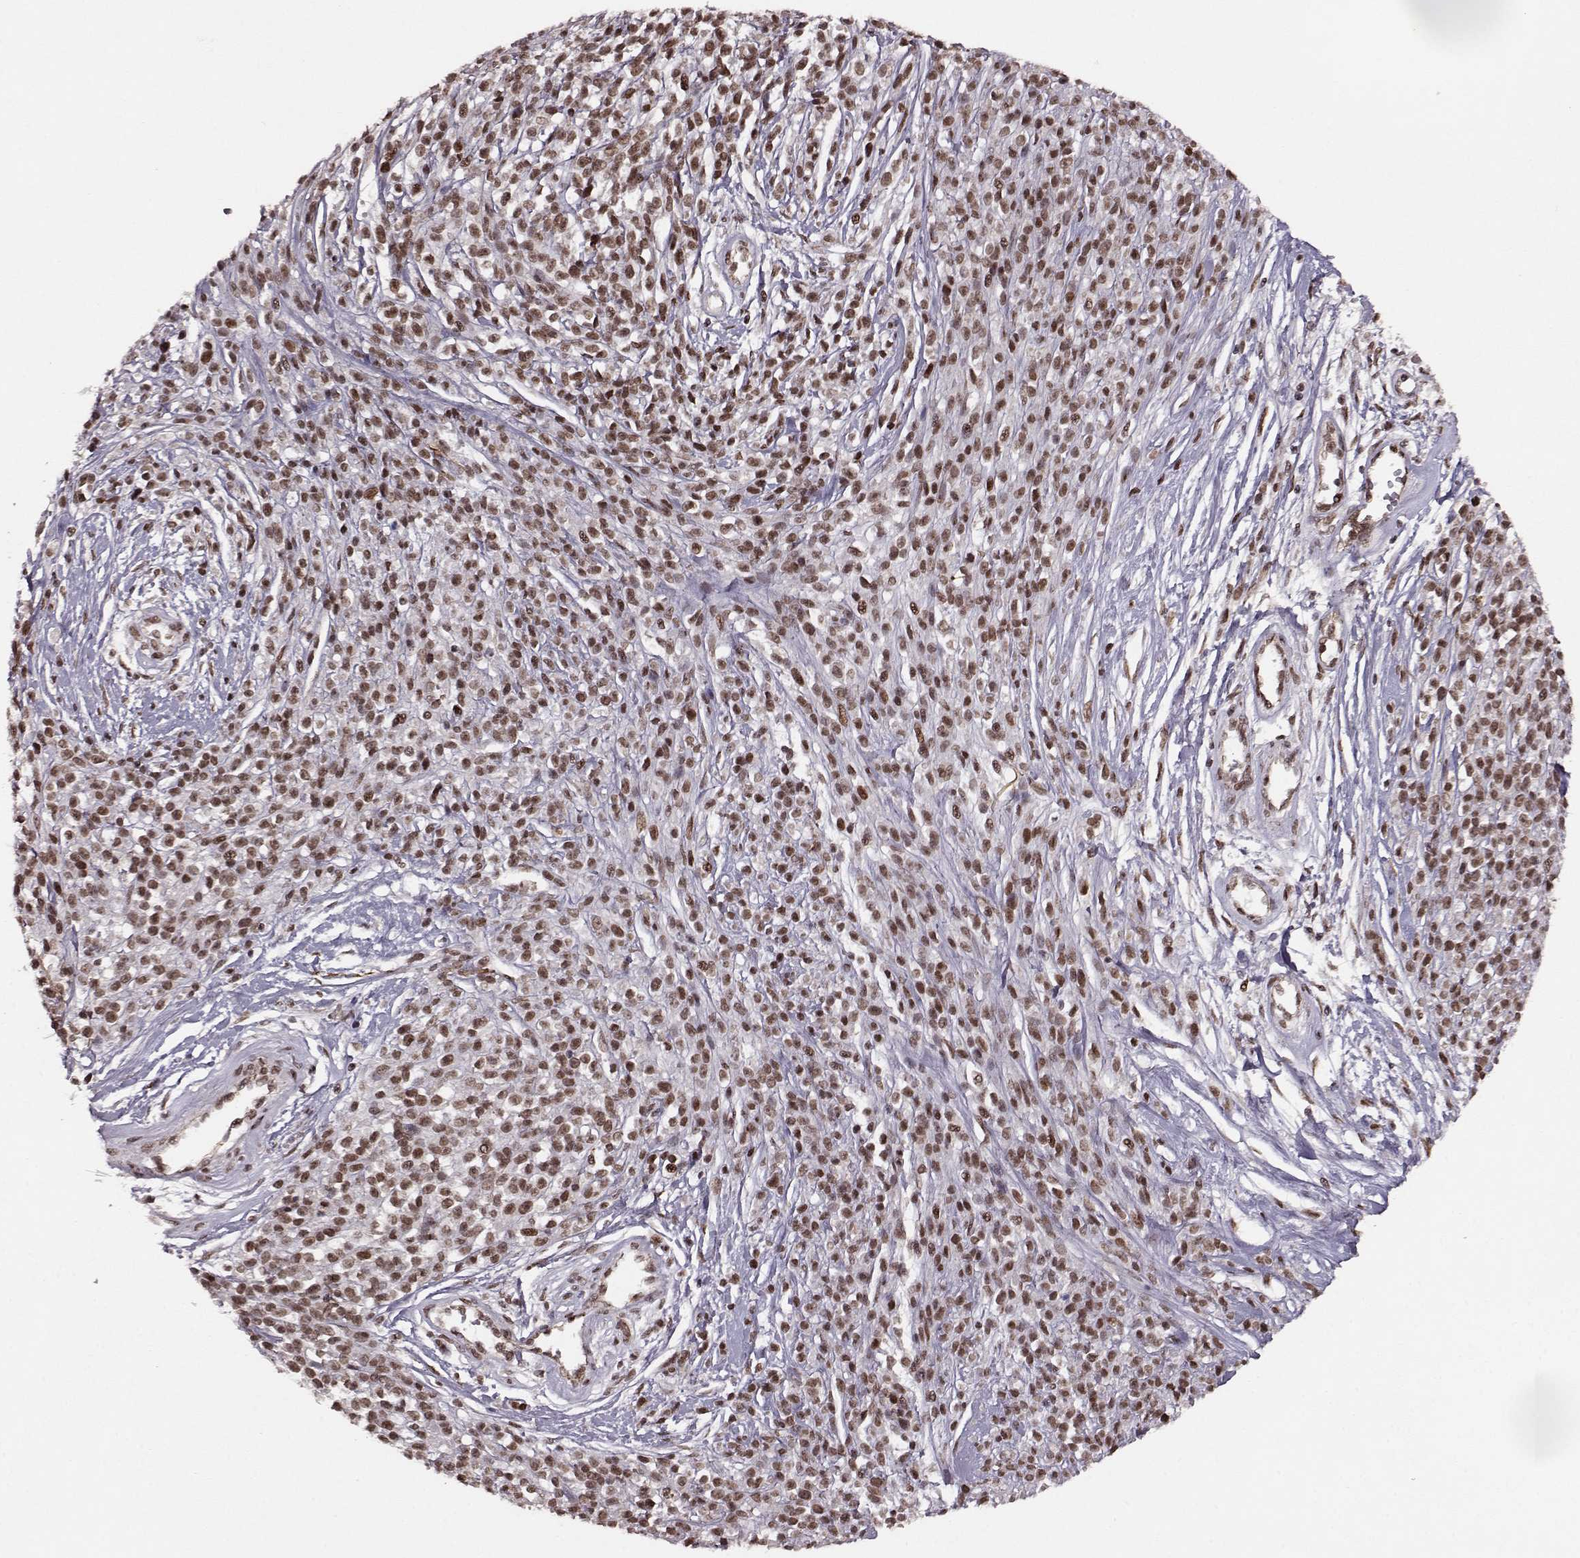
{"staining": {"intensity": "moderate", "quantity": ">75%", "location": "nuclear"}, "tissue": "melanoma", "cell_type": "Tumor cells", "image_type": "cancer", "snomed": [{"axis": "morphology", "description": "Malignant melanoma, NOS"}, {"axis": "topography", "description": "Skin"}, {"axis": "topography", "description": "Skin of trunk"}], "caption": "An immunohistochemistry micrograph of tumor tissue is shown. Protein staining in brown highlights moderate nuclear positivity in melanoma within tumor cells. (Stains: DAB in brown, nuclei in blue, Microscopy: brightfield microscopy at high magnification).", "gene": "RRAGD", "patient": {"sex": "male", "age": 74}}